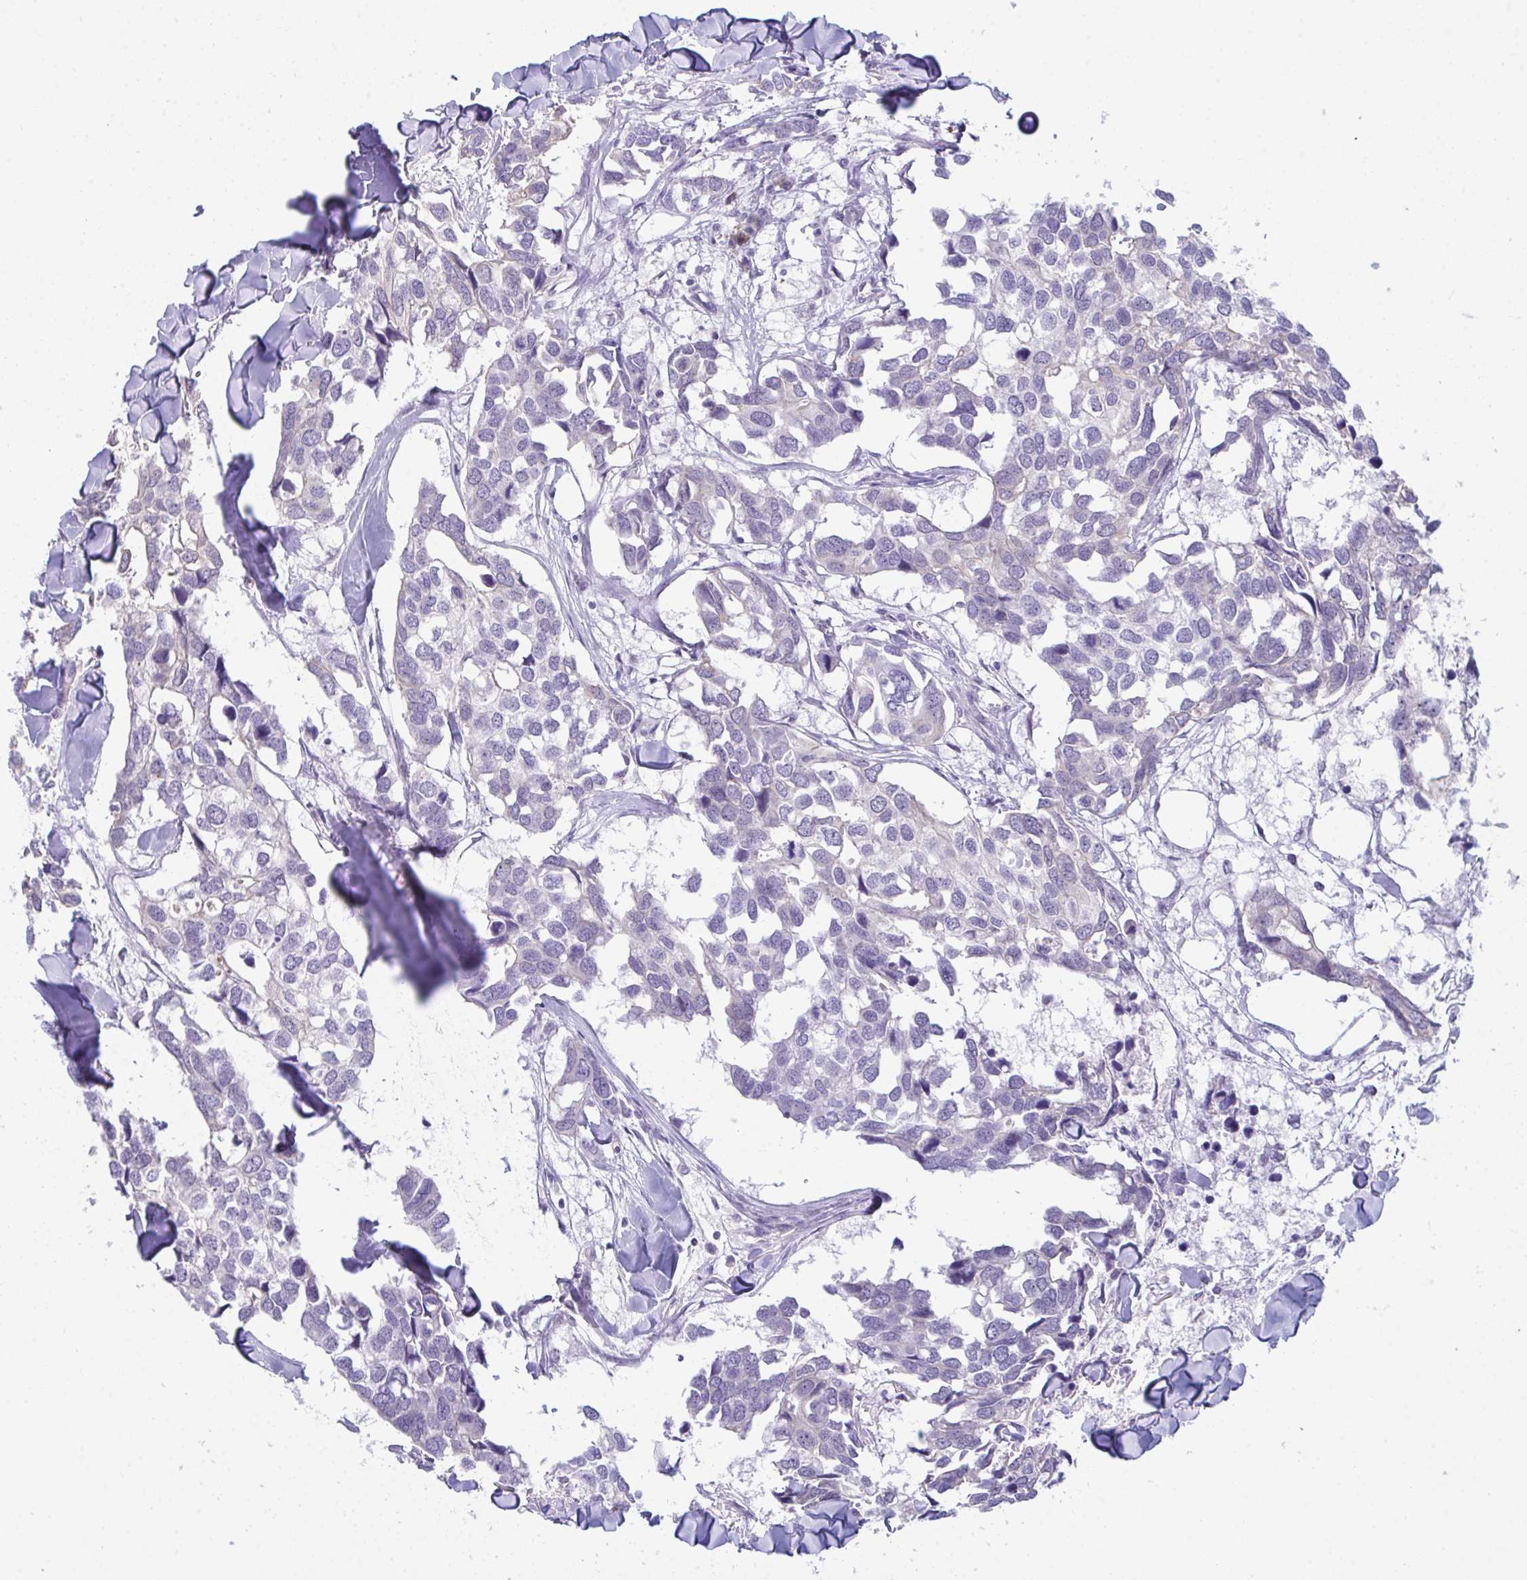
{"staining": {"intensity": "negative", "quantity": "none", "location": "none"}, "tissue": "breast cancer", "cell_type": "Tumor cells", "image_type": "cancer", "snomed": [{"axis": "morphology", "description": "Duct carcinoma"}, {"axis": "topography", "description": "Breast"}], "caption": "There is no significant staining in tumor cells of breast cancer (invasive ductal carcinoma).", "gene": "ATP6V0D2", "patient": {"sex": "female", "age": 83}}